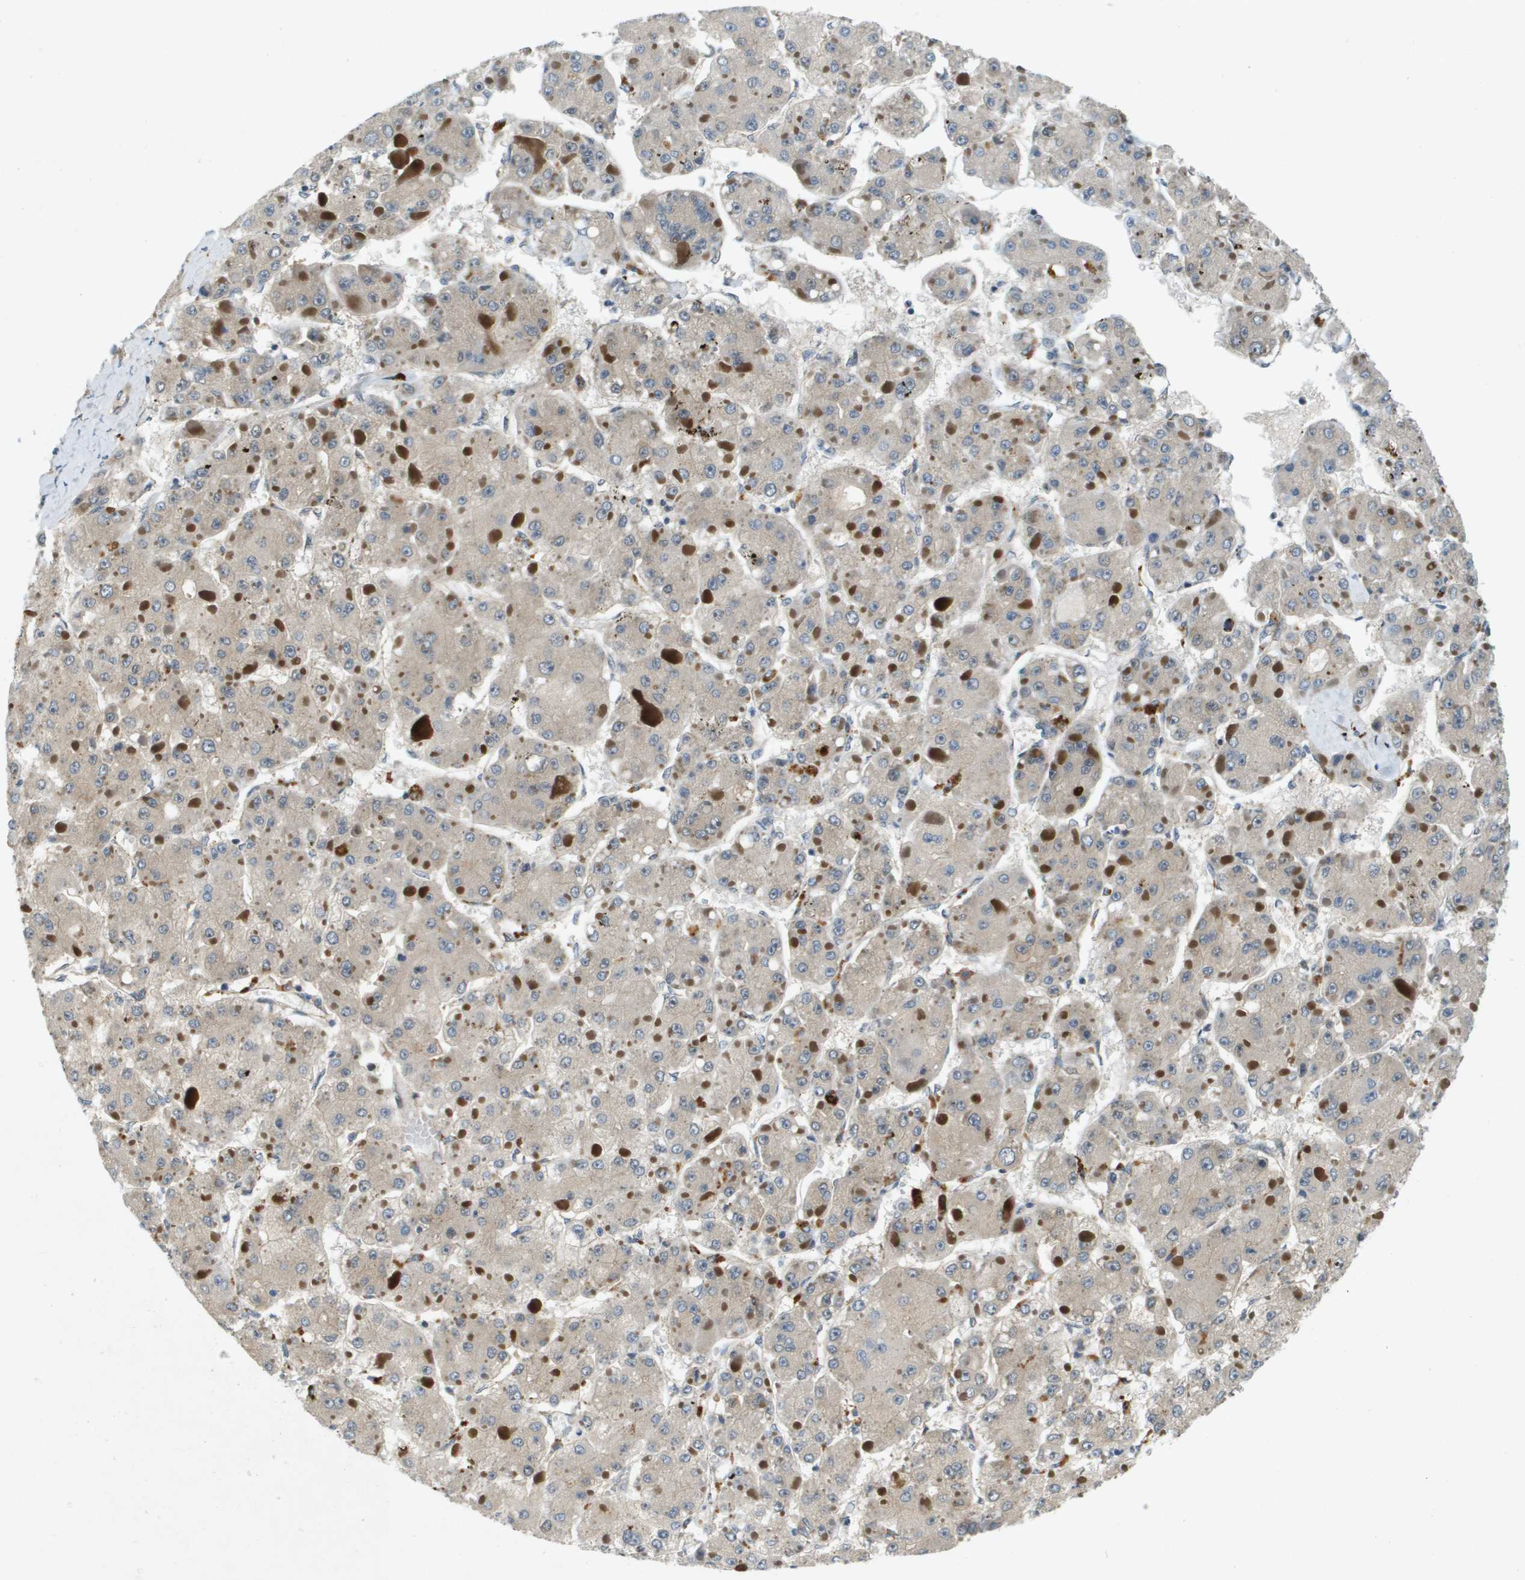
{"staining": {"intensity": "negative", "quantity": "none", "location": "none"}, "tissue": "liver cancer", "cell_type": "Tumor cells", "image_type": "cancer", "snomed": [{"axis": "morphology", "description": "Carcinoma, Hepatocellular, NOS"}, {"axis": "topography", "description": "Liver"}], "caption": "Protein analysis of liver cancer demonstrates no significant expression in tumor cells.", "gene": "PGAP3", "patient": {"sex": "female", "age": 73}}